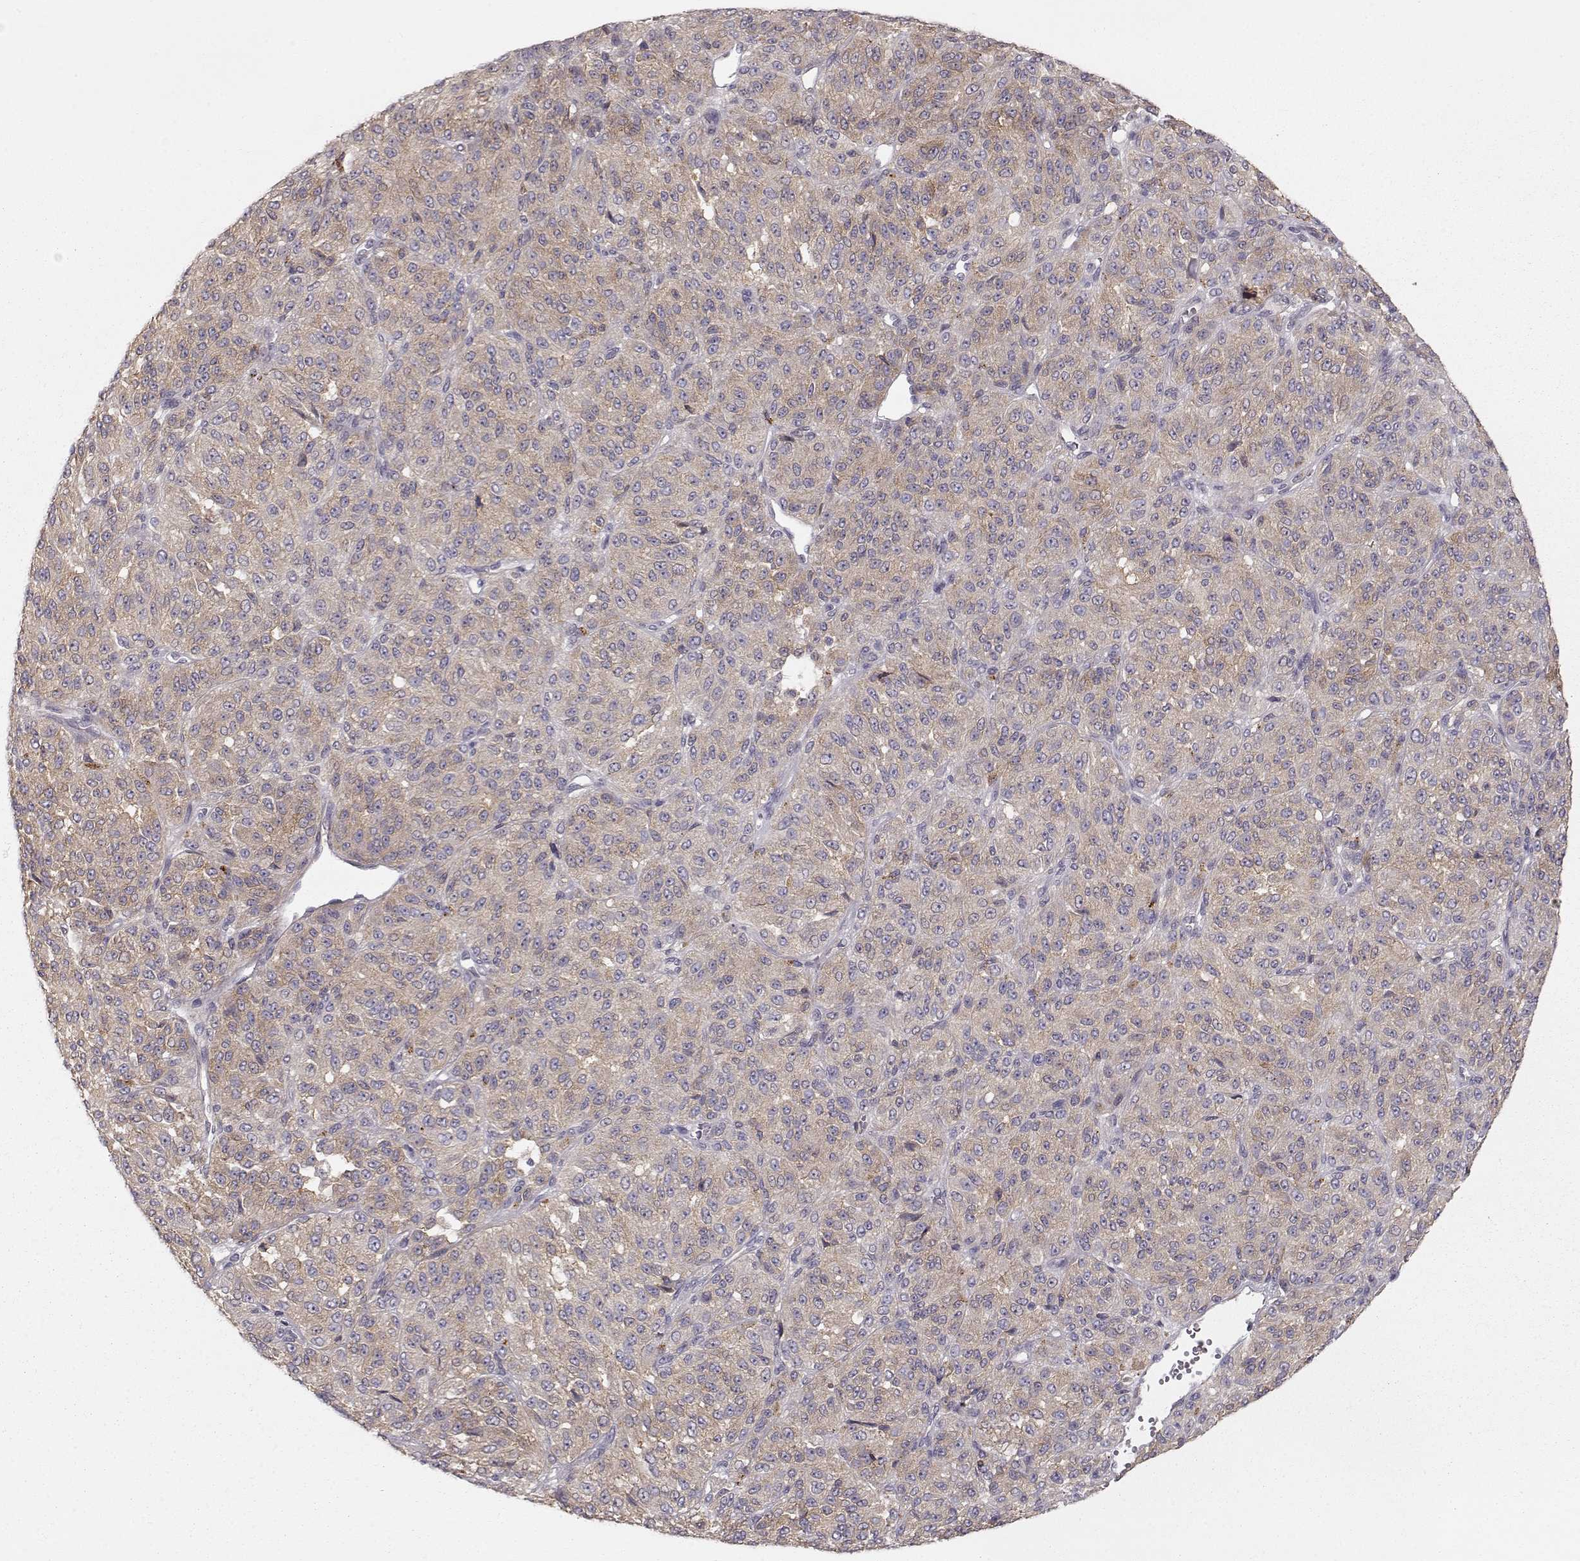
{"staining": {"intensity": "weak", "quantity": ">75%", "location": "cytoplasmic/membranous"}, "tissue": "melanoma", "cell_type": "Tumor cells", "image_type": "cancer", "snomed": [{"axis": "morphology", "description": "Malignant melanoma, Metastatic site"}, {"axis": "topography", "description": "Brain"}], "caption": "This image exhibits melanoma stained with IHC to label a protein in brown. The cytoplasmic/membranous of tumor cells show weak positivity for the protein. Nuclei are counter-stained blue.", "gene": "ARHGAP8", "patient": {"sex": "female", "age": 56}}